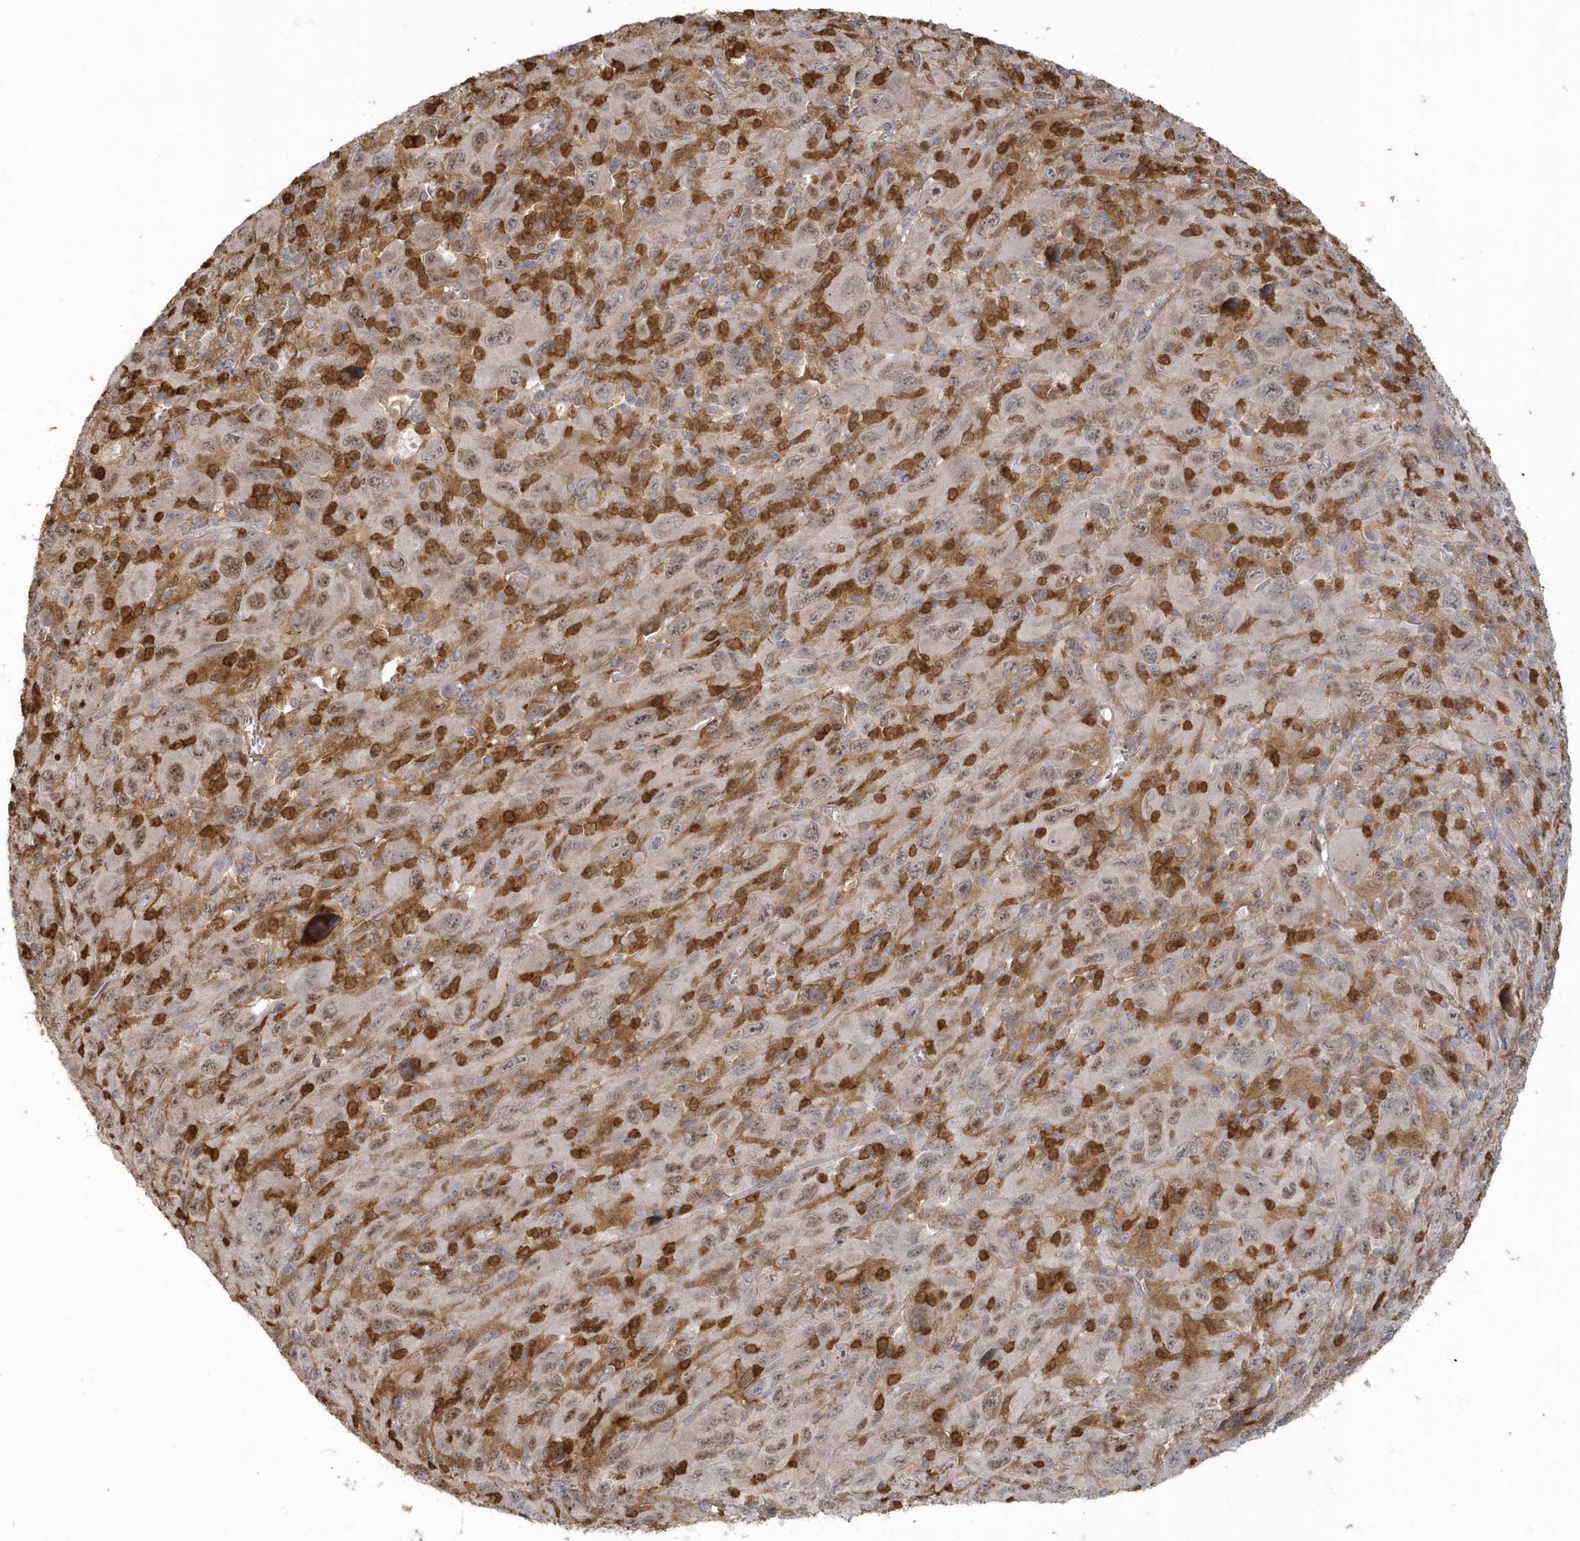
{"staining": {"intensity": "moderate", "quantity": "25%-75%", "location": "nuclear"}, "tissue": "melanoma", "cell_type": "Tumor cells", "image_type": "cancer", "snomed": [{"axis": "morphology", "description": "Malignant melanoma, Metastatic site"}, {"axis": "topography", "description": "Skin"}], "caption": "Immunohistochemistry (DAB (3,3'-diaminobenzidine)) staining of human malignant melanoma (metastatic site) displays moderate nuclear protein expression in approximately 25%-75% of tumor cells.", "gene": "NAF1", "patient": {"sex": "female", "age": 56}}